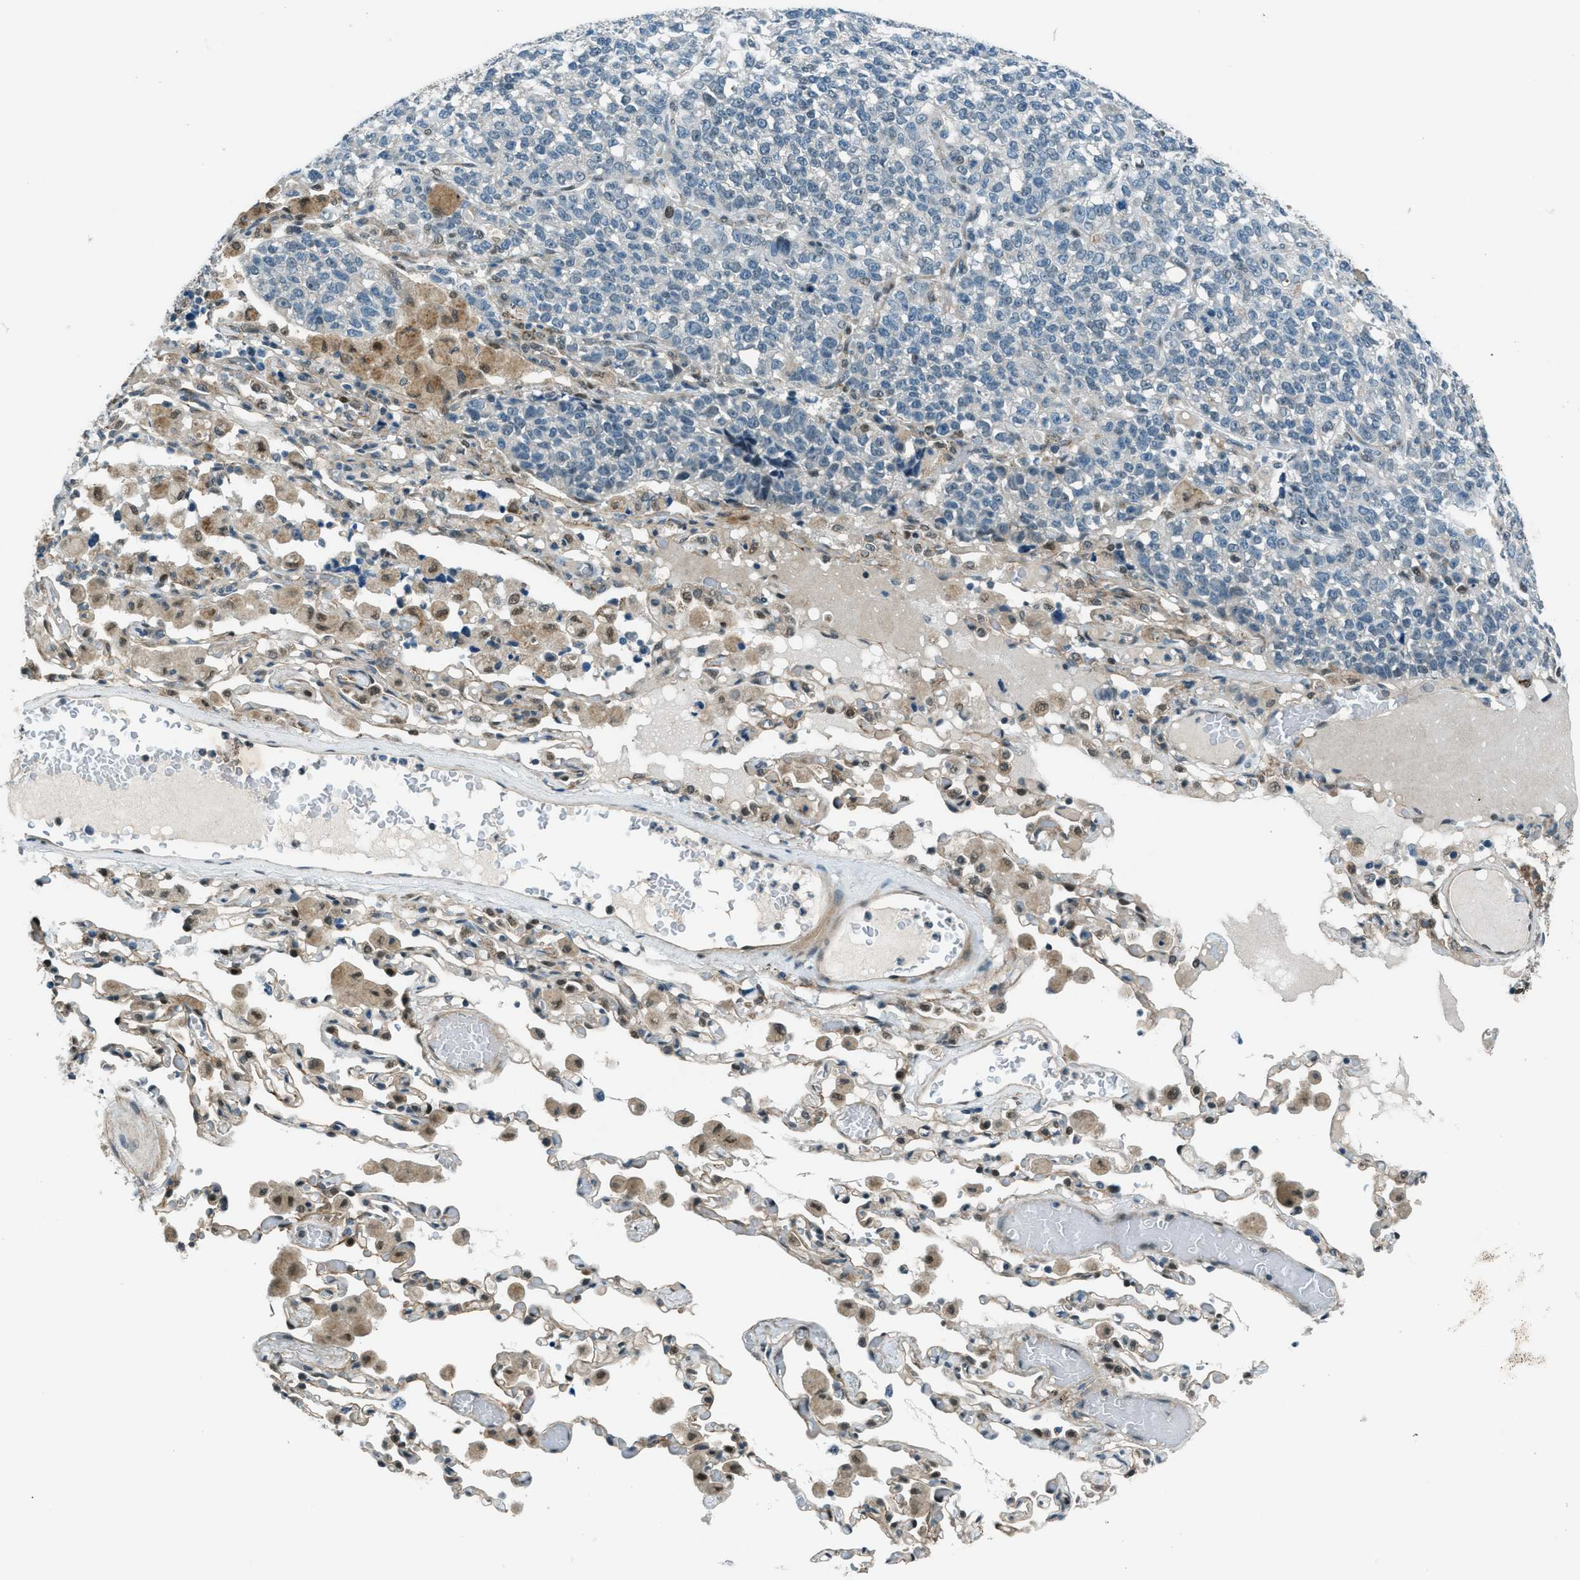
{"staining": {"intensity": "negative", "quantity": "none", "location": "none"}, "tissue": "lung cancer", "cell_type": "Tumor cells", "image_type": "cancer", "snomed": [{"axis": "morphology", "description": "Adenocarcinoma, NOS"}, {"axis": "topography", "description": "Lung"}], "caption": "Image shows no significant protein staining in tumor cells of adenocarcinoma (lung). Nuclei are stained in blue.", "gene": "NPEPL1", "patient": {"sex": "male", "age": 49}}